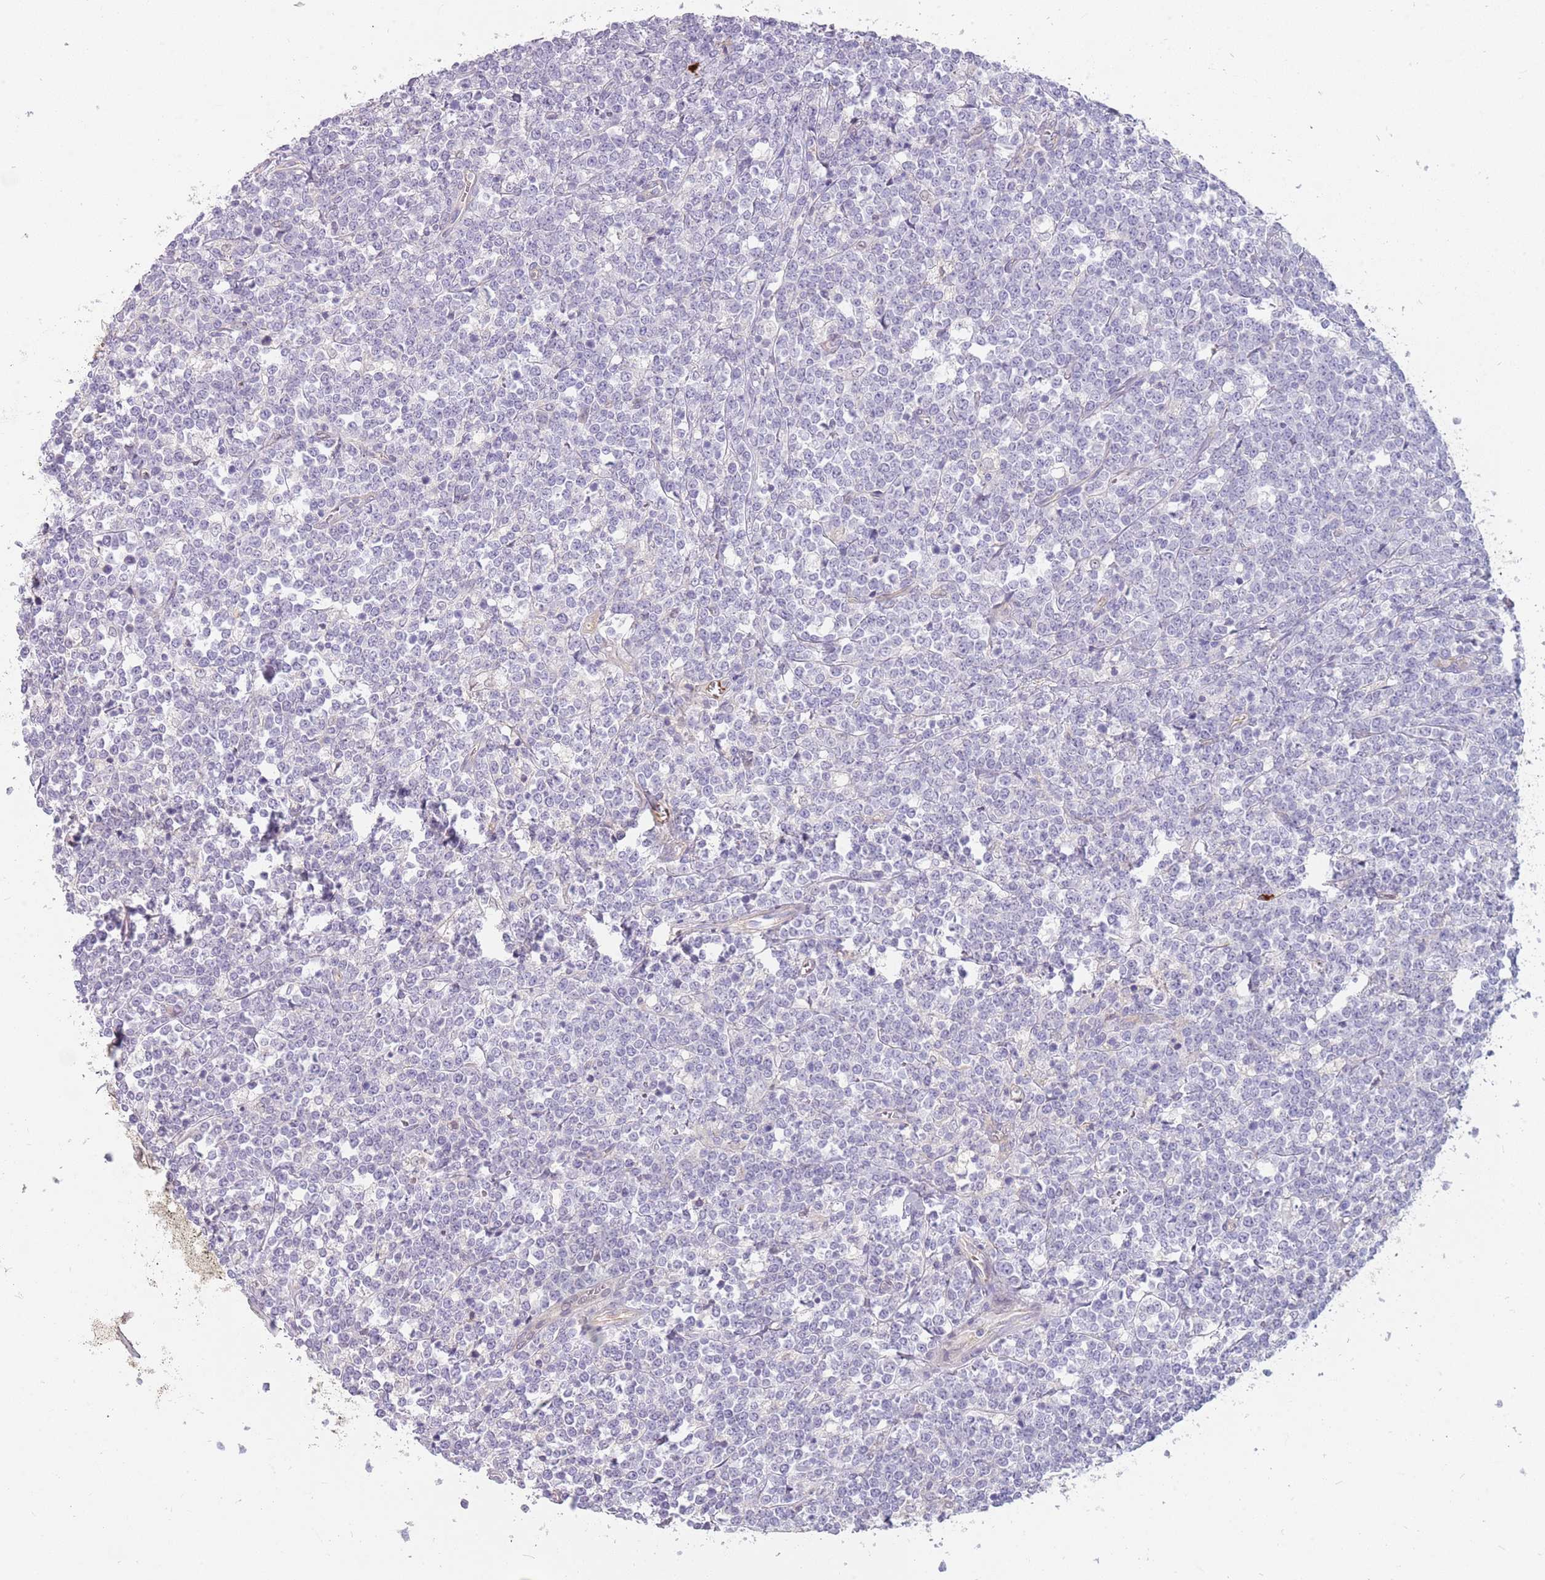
{"staining": {"intensity": "negative", "quantity": "none", "location": "none"}, "tissue": "lymphoma", "cell_type": "Tumor cells", "image_type": "cancer", "snomed": [{"axis": "morphology", "description": "Malignant lymphoma, non-Hodgkin's type, High grade"}, {"axis": "topography", "description": "Small intestine"}], "caption": "Protein analysis of high-grade malignant lymphoma, non-Hodgkin's type shows no significant staining in tumor cells.", "gene": "DDX4", "patient": {"sex": "male", "age": 8}}